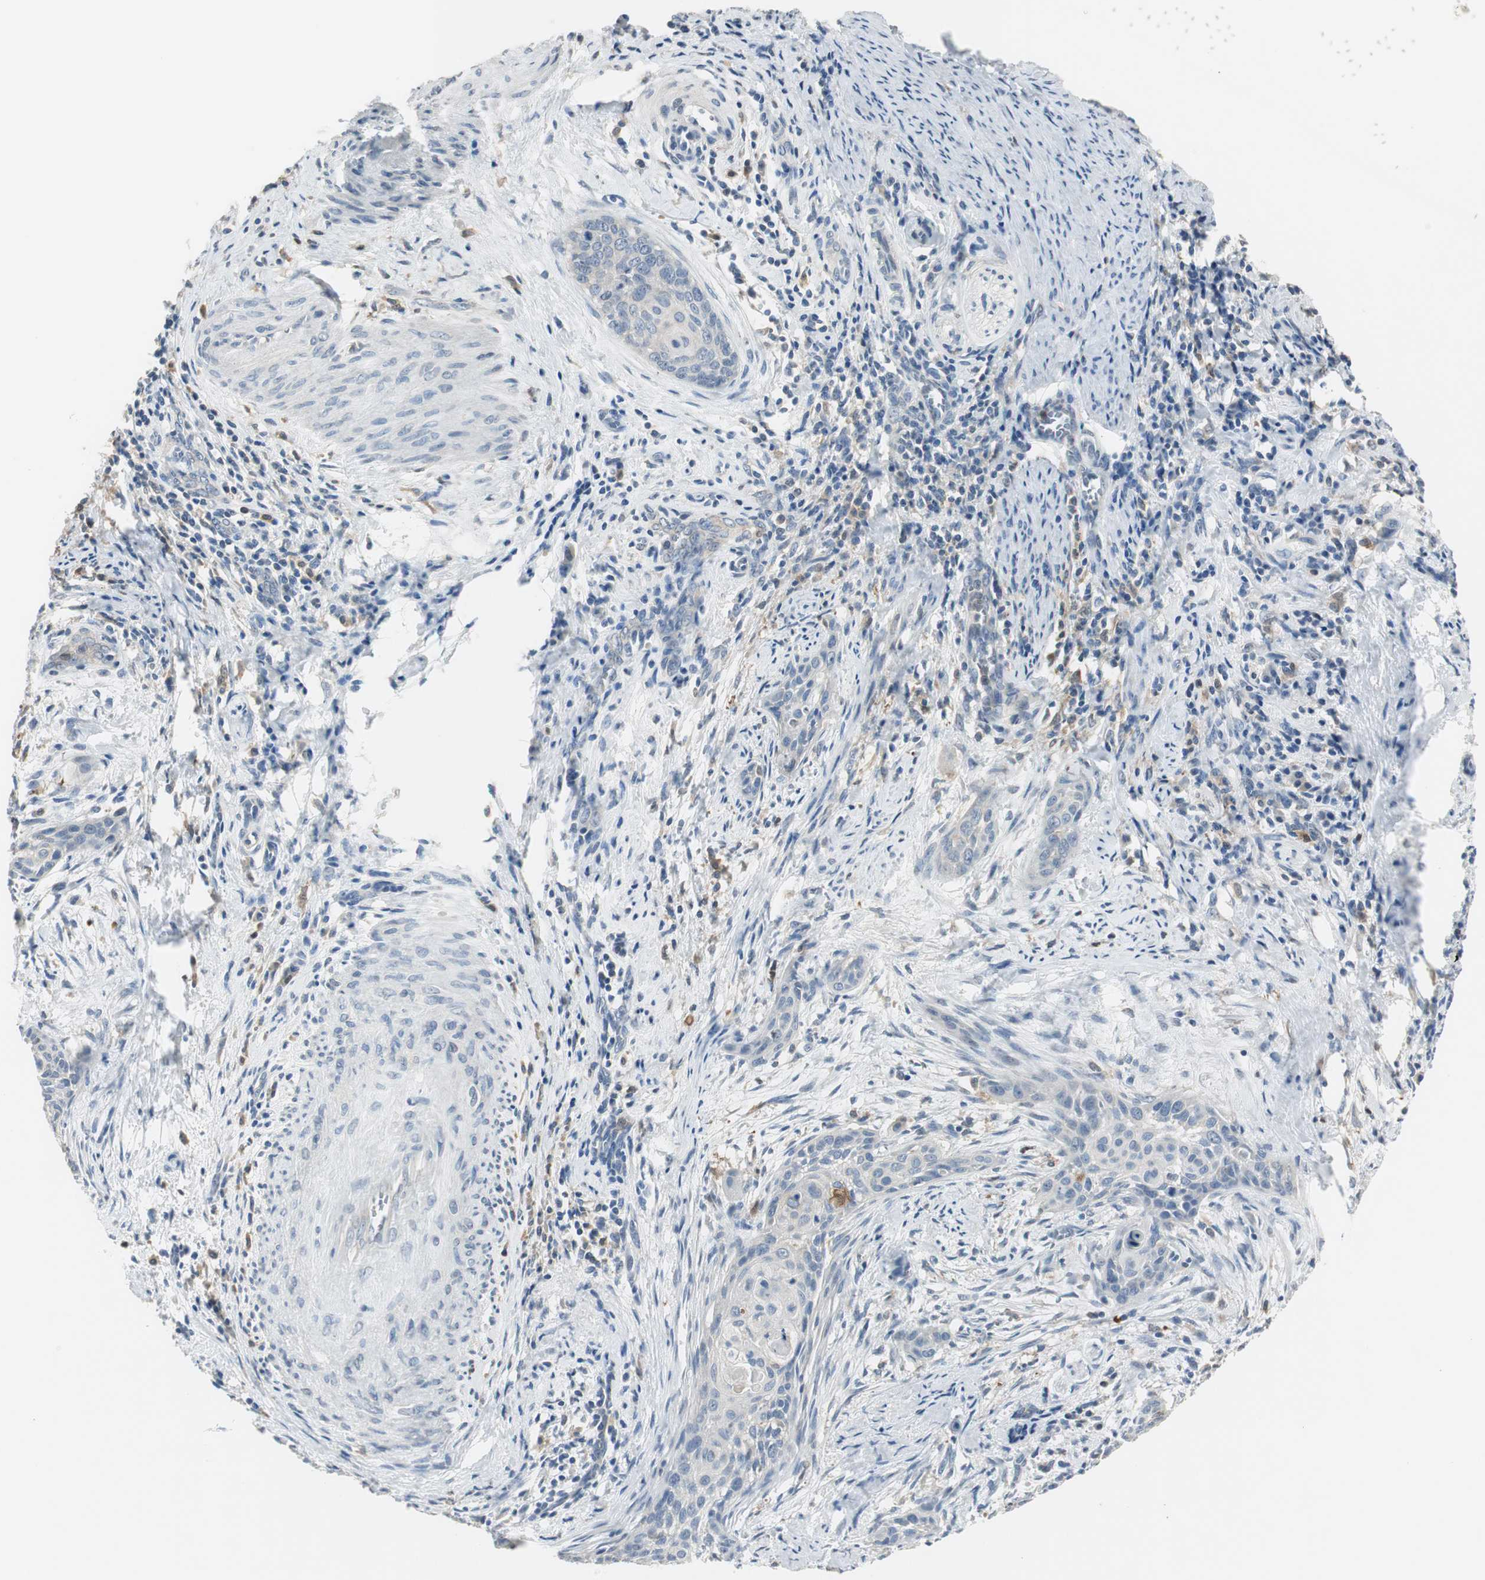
{"staining": {"intensity": "negative", "quantity": "none", "location": "none"}, "tissue": "cervical cancer", "cell_type": "Tumor cells", "image_type": "cancer", "snomed": [{"axis": "morphology", "description": "Squamous cell carcinoma, NOS"}, {"axis": "topography", "description": "Cervix"}], "caption": "A high-resolution image shows immunohistochemistry staining of cervical squamous cell carcinoma, which reveals no significant staining in tumor cells. (Stains: DAB (3,3'-diaminobenzidine) immunohistochemistry (IHC) with hematoxylin counter stain, Microscopy: brightfield microscopy at high magnification).", "gene": "MSTO1", "patient": {"sex": "female", "age": 33}}